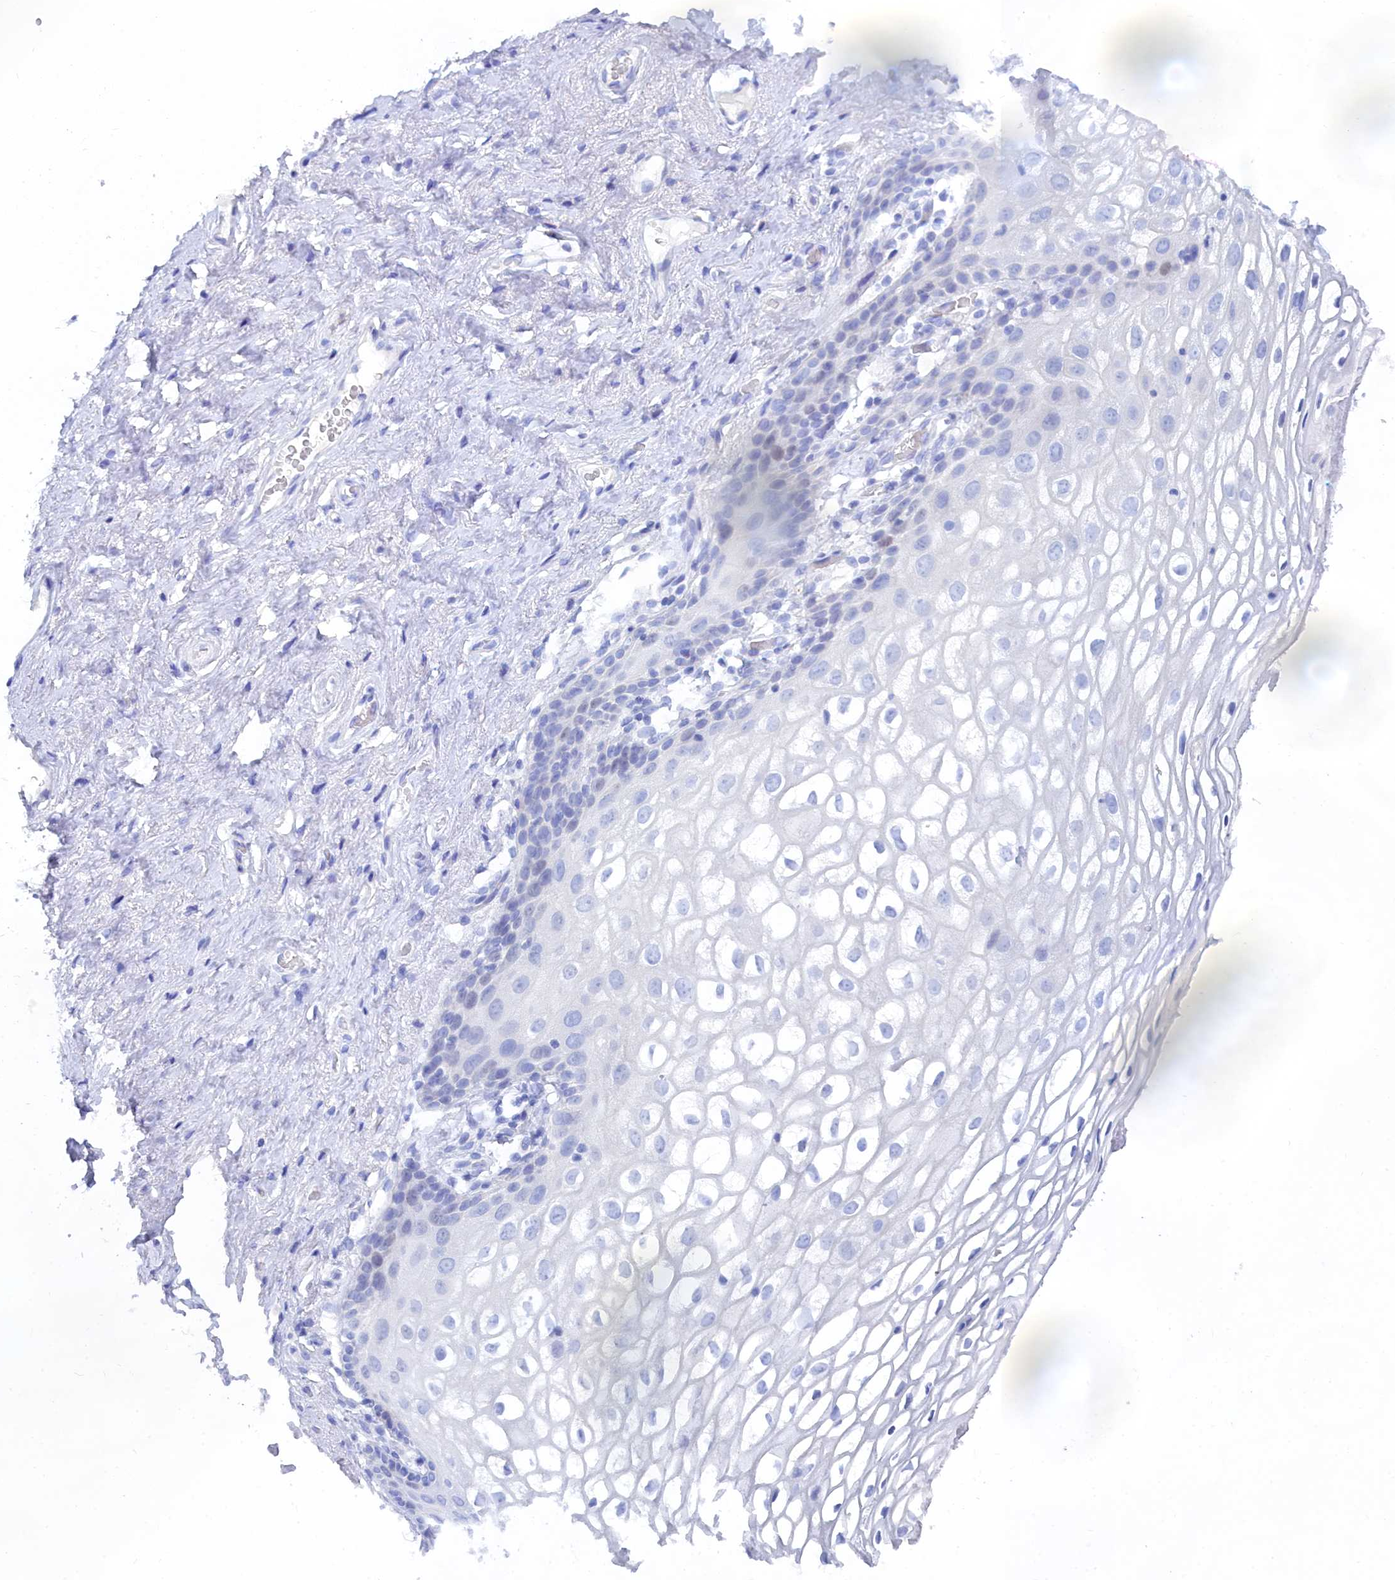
{"staining": {"intensity": "negative", "quantity": "none", "location": "none"}, "tissue": "vagina", "cell_type": "Squamous epithelial cells", "image_type": "normal", "snomed": [{"axis": "morphology", "description": "Normal tissue, NOS"}, {"axis": "topography", "description": "Vagina"}, {"axis": "topography", "description": "Peripheral nerve tissue"}], "caption": "An immunohistochemistry (IHC) photomicrograph of normal vagina is shown. There is no staining in squamous epithelial cells of vagina.", "gene": "TRIM10", "patient": {"sex": "female", "age": 71}}